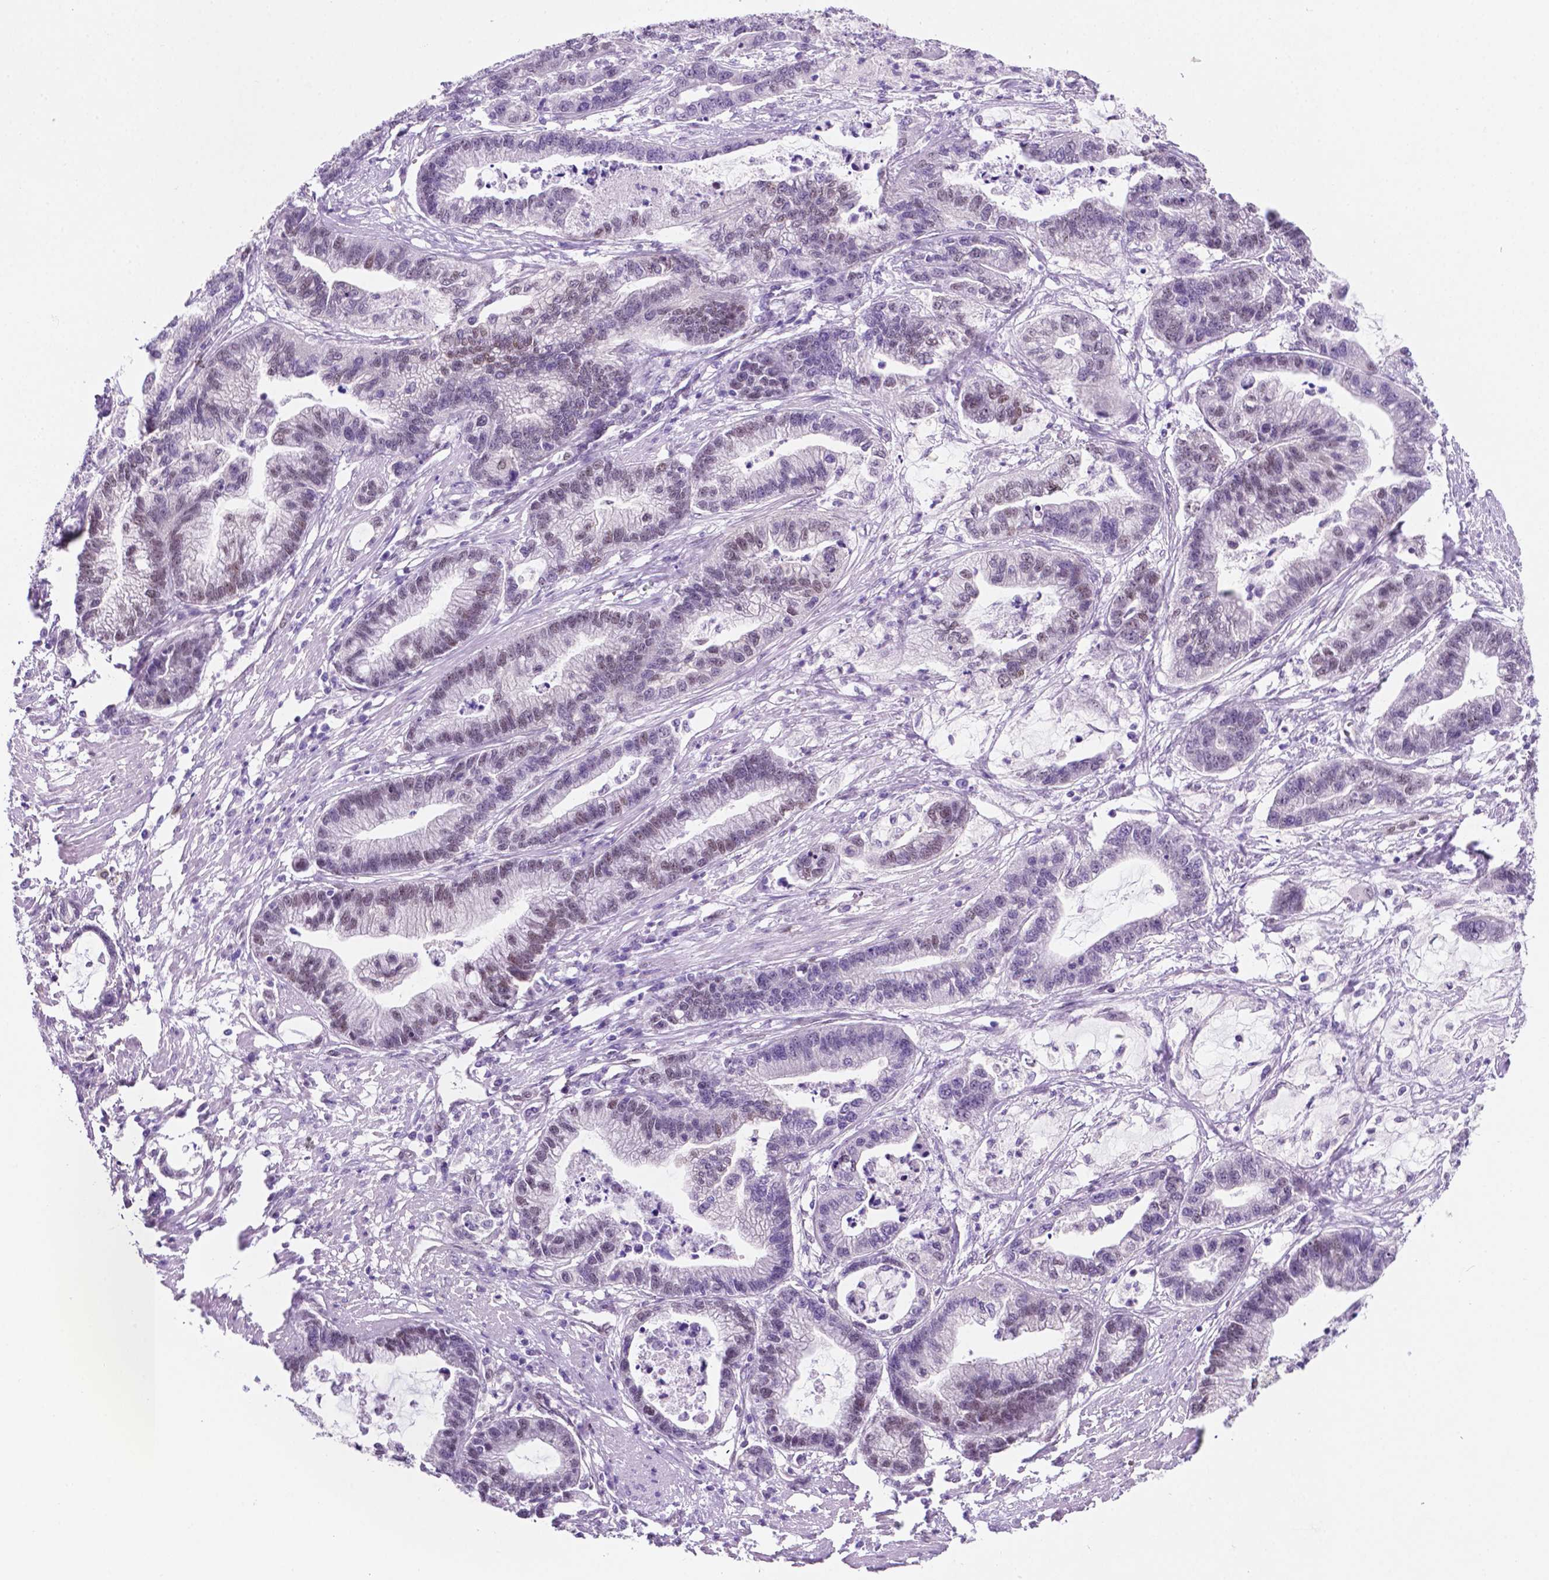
{"staining": {"intensity": "negative", "quantity": "none", "location": "none"}, "tissue": "stomach cancer", "cell_type": "Tumor cells", "image_type": "cancer", "snomed": [{"axis": "morphology", "description": "Adenocarcinoma, NOS"}, {"axis": "topography", "description": "Stomach"}], "caption": "The image displays no significant expression in tumor cells of stomach cancer.", "gene": "ERF", "patient": {"sex": "male", "age": 83}}